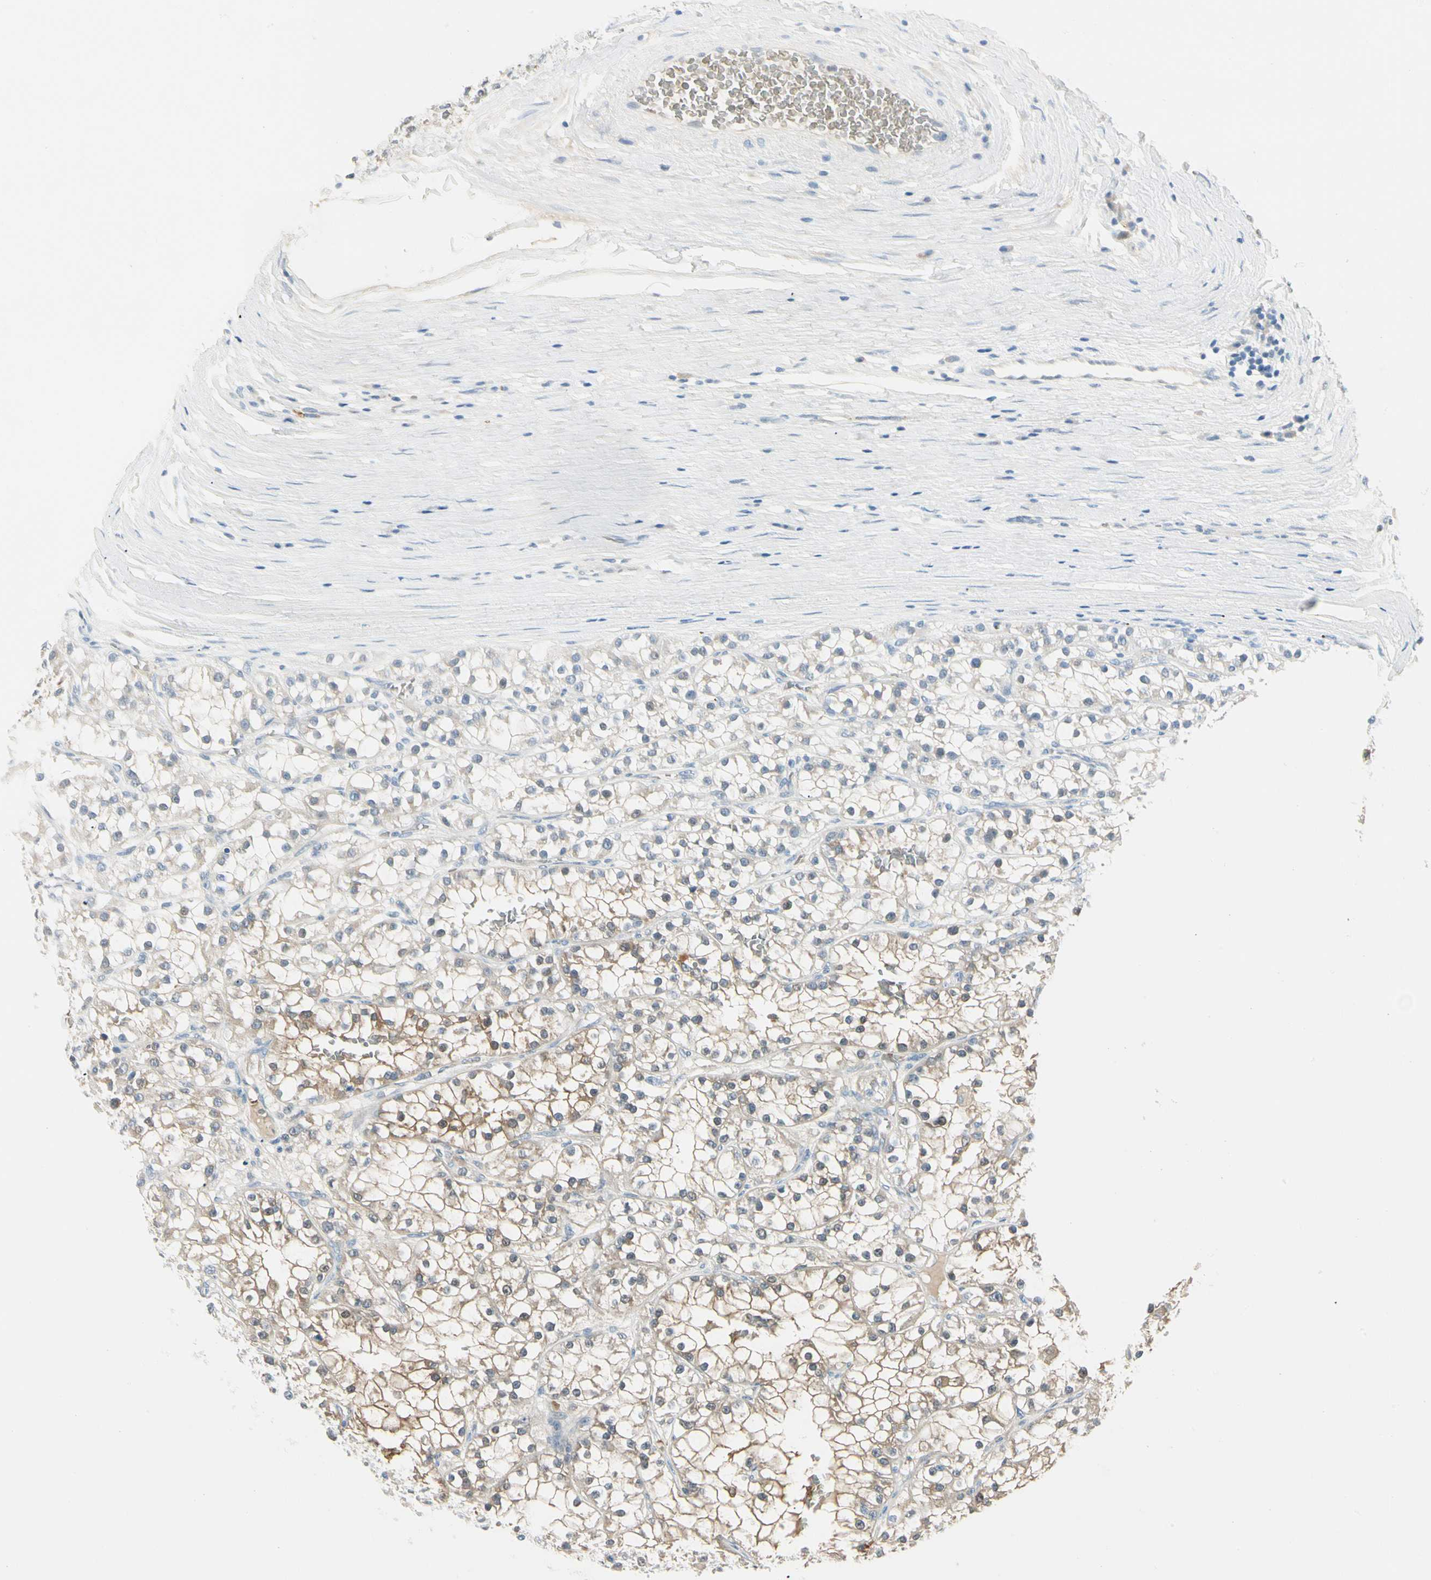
{"staining": {"intensity": "weak", "quantity": "25%-75%", "location": "cytoplasmic/membranous"}, "tissue": "renal cancer", "cell_type": "Tumor cells", "image_type": "cancer", "snomed": [{"axis": "morphology", "description": "Adenocarcinoma, NOS"}, {"axis": "topography", "description": "Kidney"}], "caption": "Renal adenocarcinoma was stained to show a protein in brown. There is low levels of weak cytoplasmic/membranous expression in about 25%-75% of tumor cells. (DAB (3,3'-diaminobenzidine) IHC with brightfield microscopy, high magnification).", "gene": "CA1", "patient": {"sex": "female", "age": 52}}